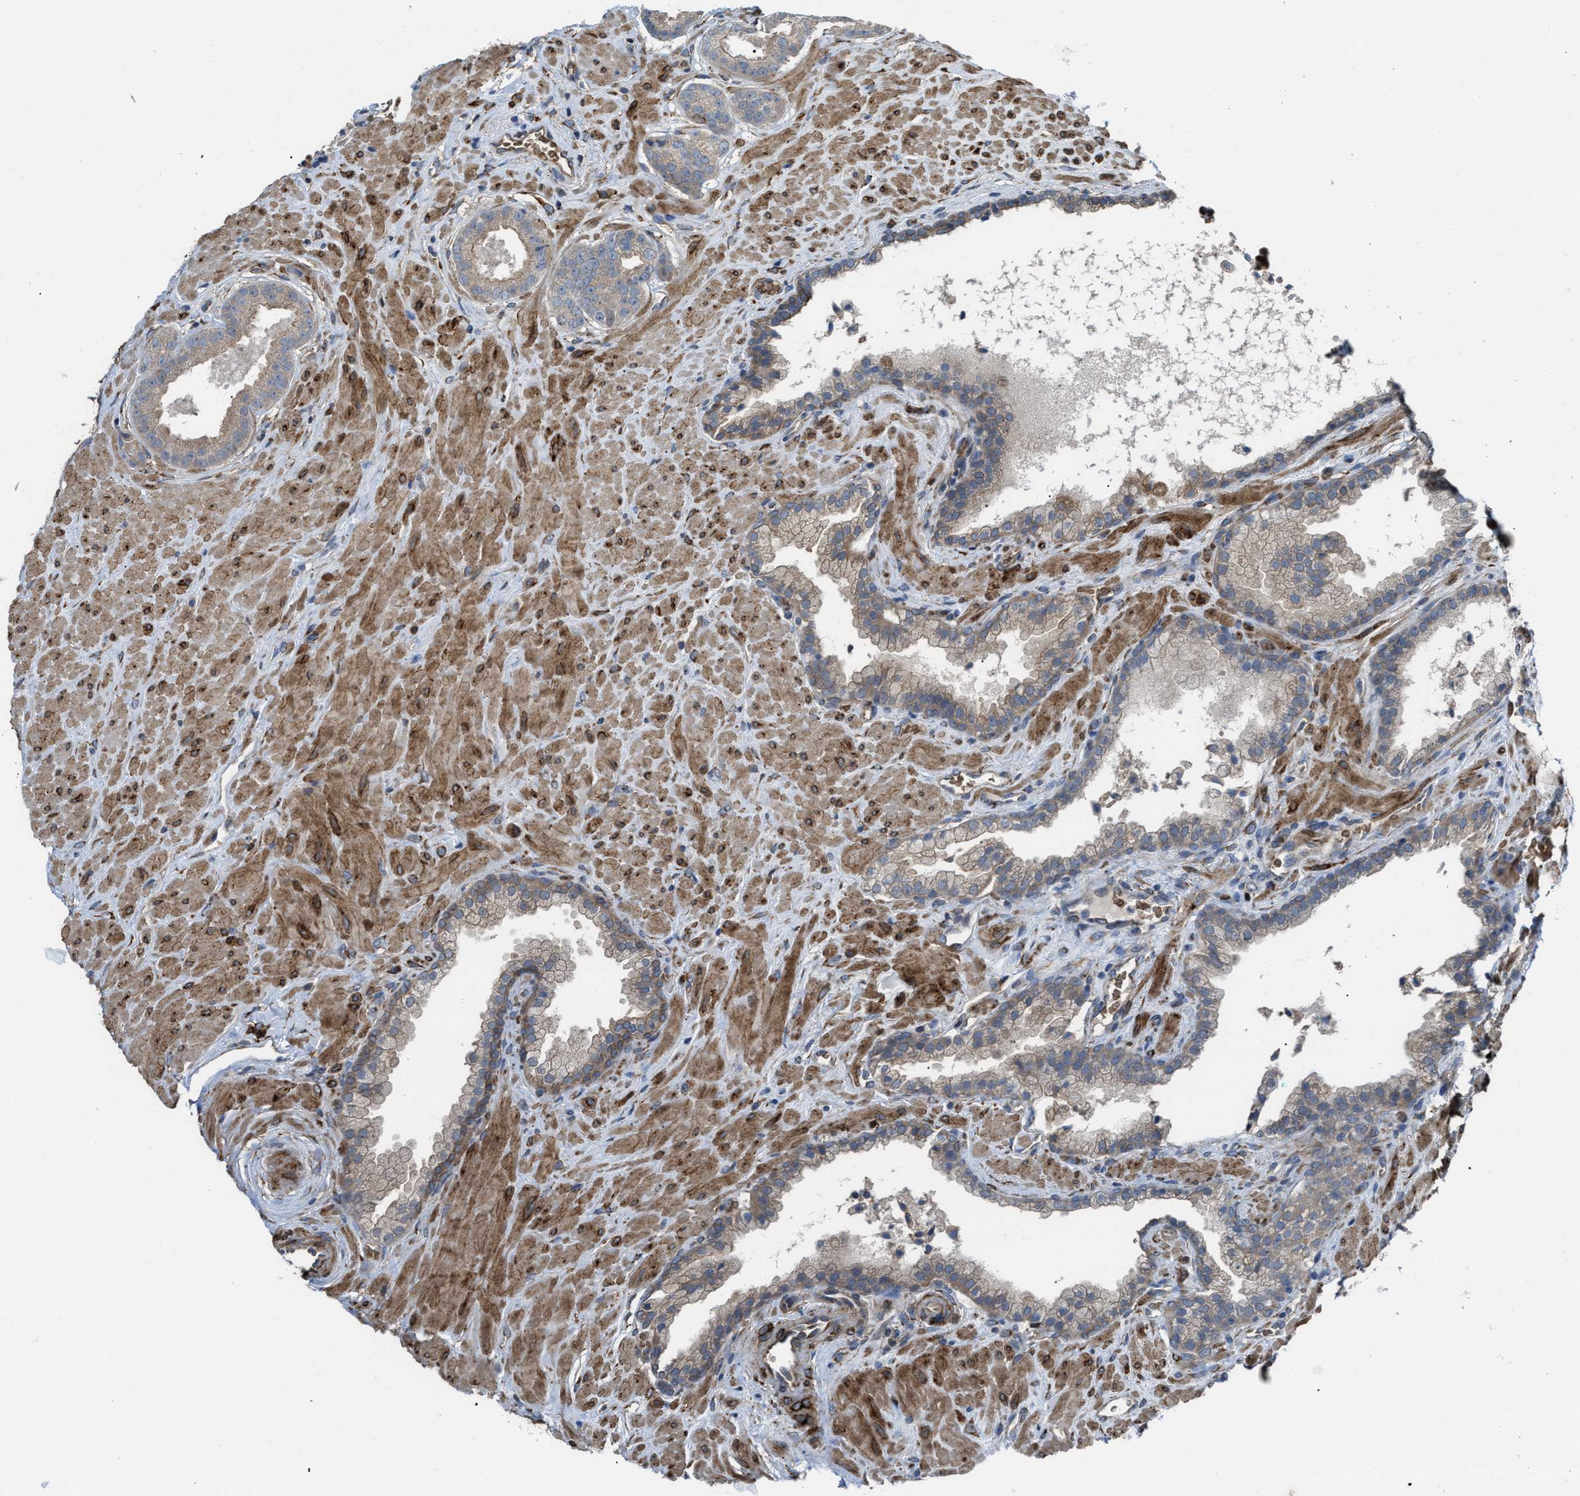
{"staining": {"intensity": "weak", "quantity": ">75%", "location": "cytoplasmic/membranous"}, "tissue": "prostate cancer", "cell_type": "Tumor cells", "image_type": "cancer", "snomed": [{"axis": "morphology", "description": "Adenocarcinoma, Low grade"}, {"axis": "topography", "description": "Prostate"}], "caption": "This photomicrograph exhibits low-grade adenocarcinoma (prostate) stained with immunohistochemistry to label a protein in brown. The cytoplasmic/membranous of tumor cells show weak positivity for the protein. Nuclei are counter-stained blue.", "gene": "SELENOM", "patient": {"sex": "male", "age": 71}}